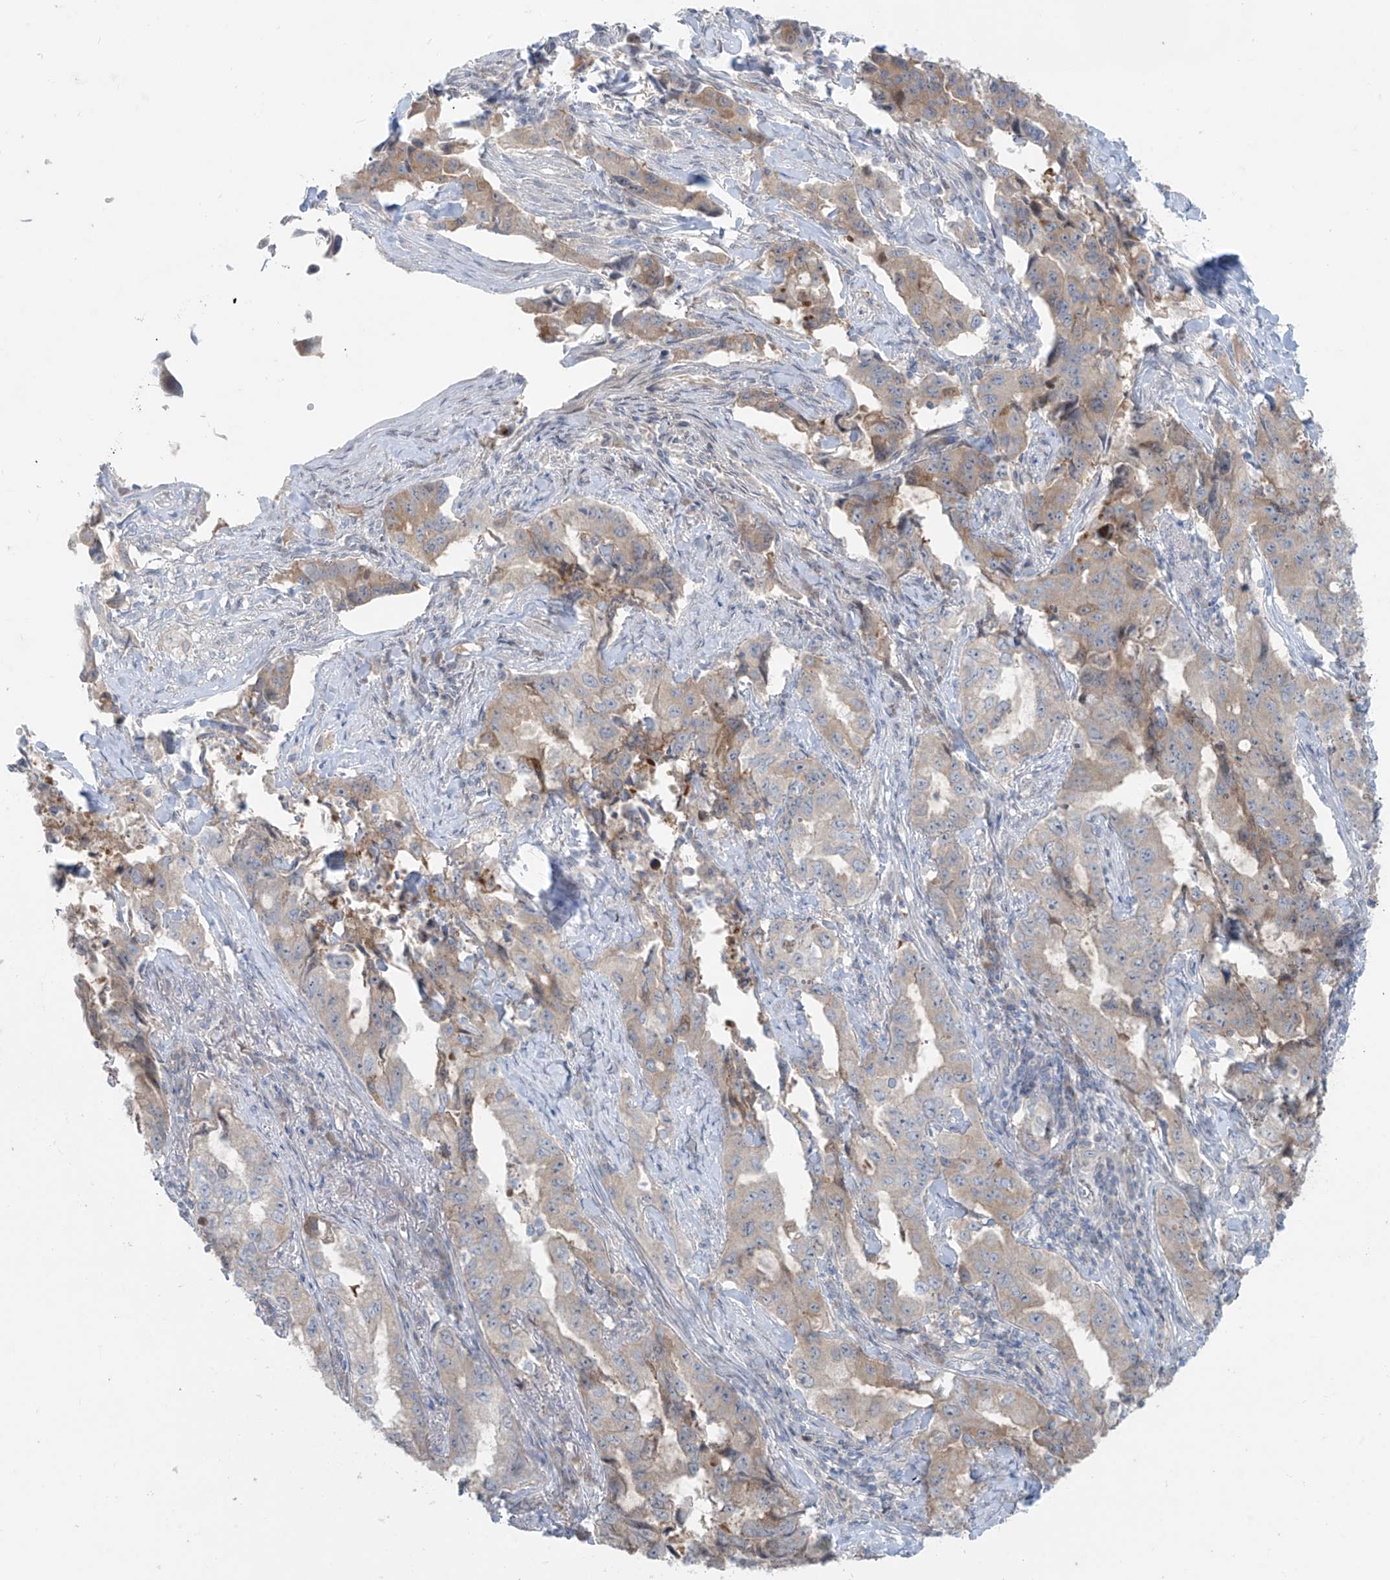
{"staining": {"intensity": "moderate", "quantity": "<25%", "location": "cytoplasmic/membranous"}, "tissue": "lung cancer", "cell_type": "Tumor cells", "image_type": "cancer", "snomed": [{"axis": "morphology", "description": "Adenocarcinoma, NOS"}, {"axis": "topography", "description": "Lung"}], "caption": "DAB immunohistochemical staining of lung adenocarcinoma exhibits moderate cytoplasmic/membranous protein positivity in about <25% of tumor cells.", "gene": "PPAT", "patient": {"sex": "female", "age": 51}}